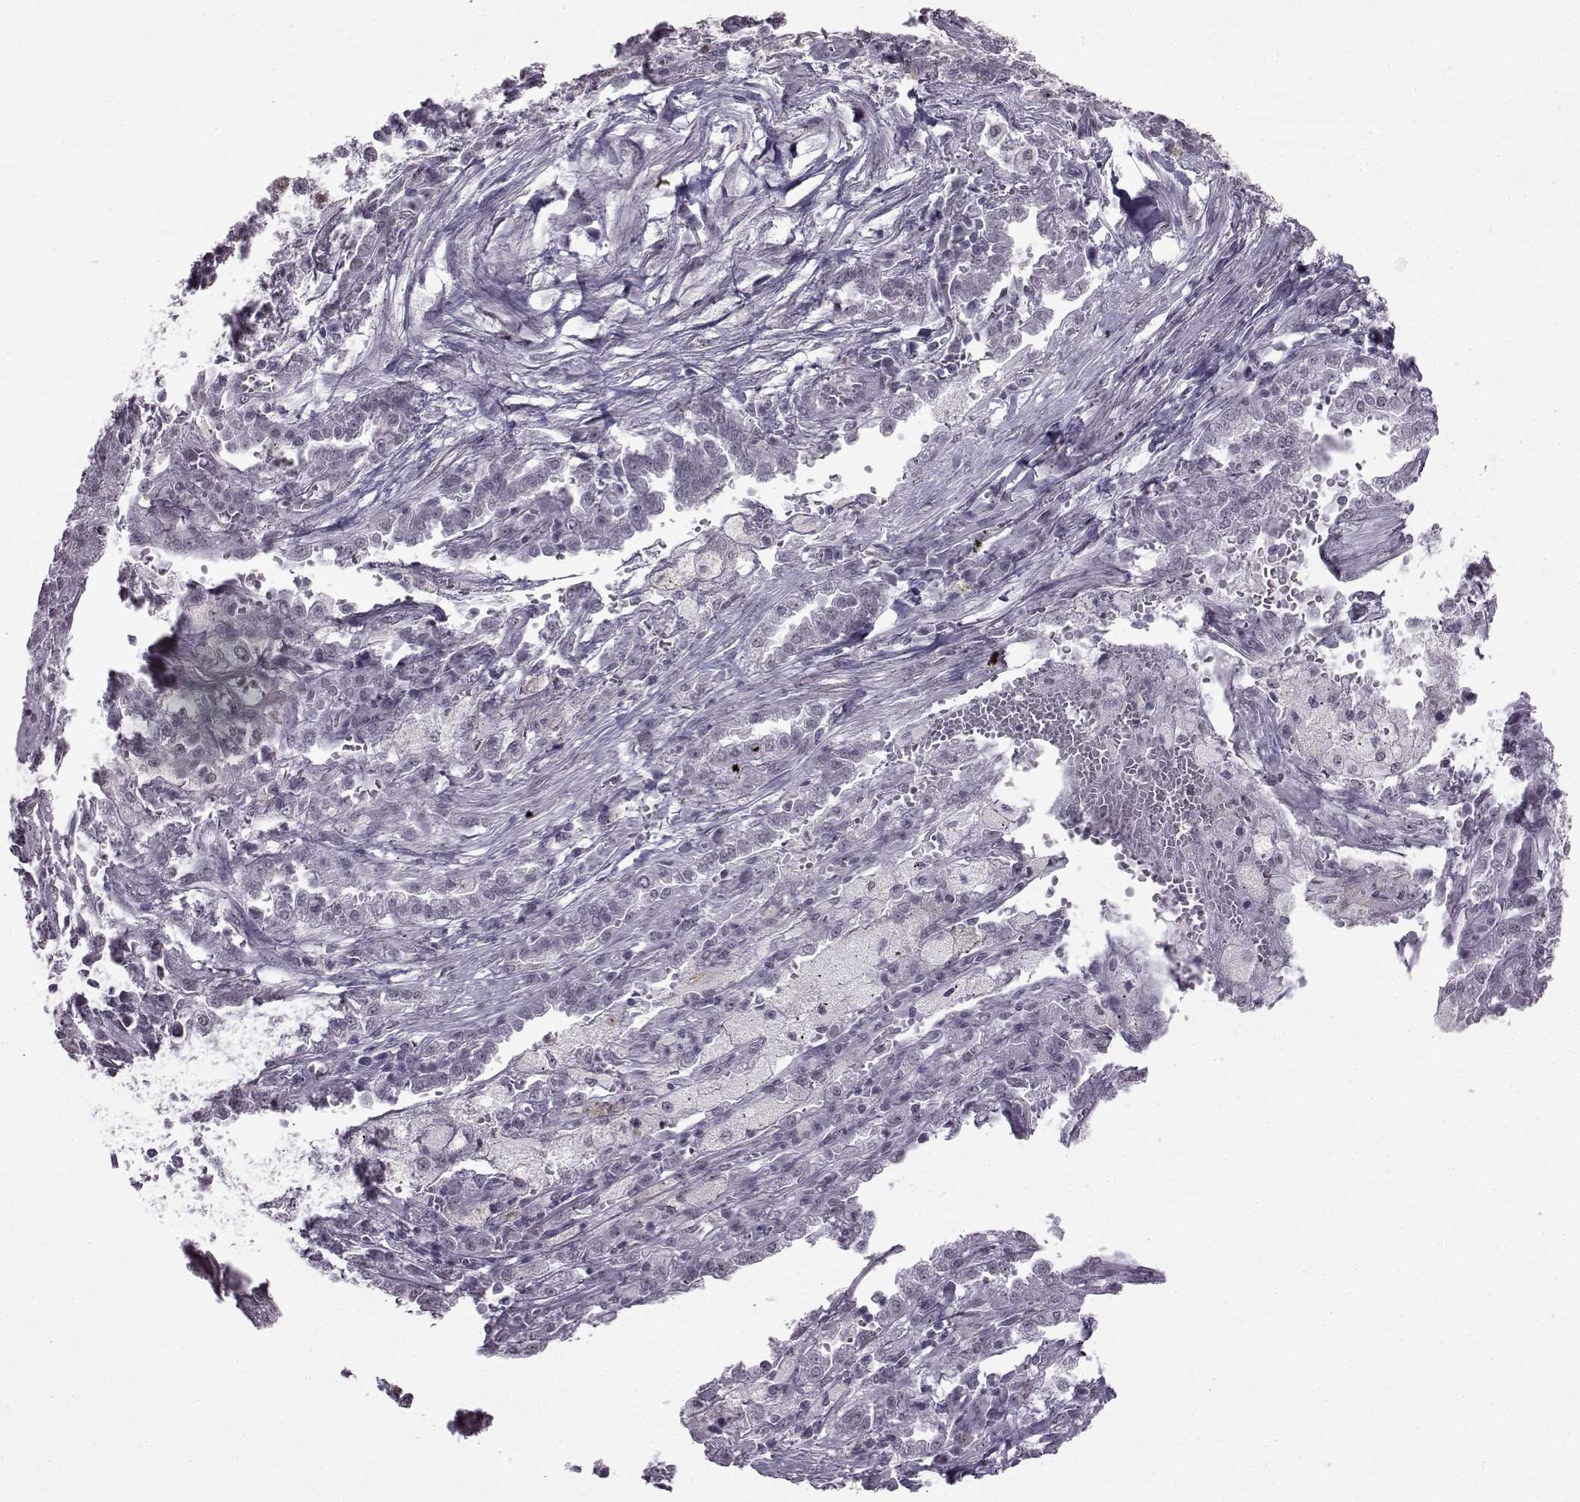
{"staining": {"intensity": "negative", "quantity": "none", "location": "none"}, "tissue": "lung cancer", "cell_type": "Tumor cells", "image_type": "cancer", "snomed": [{"axis": "morphology", "description": "Adenocarcinoma, NOS"}, {"axis": "topography", "description": "Lung"}], "caption": "There is no significant expression in tumor cells of lung cancer.", "gene": "SLC28A2", "patient": {"sex": "male", "age": 57}}